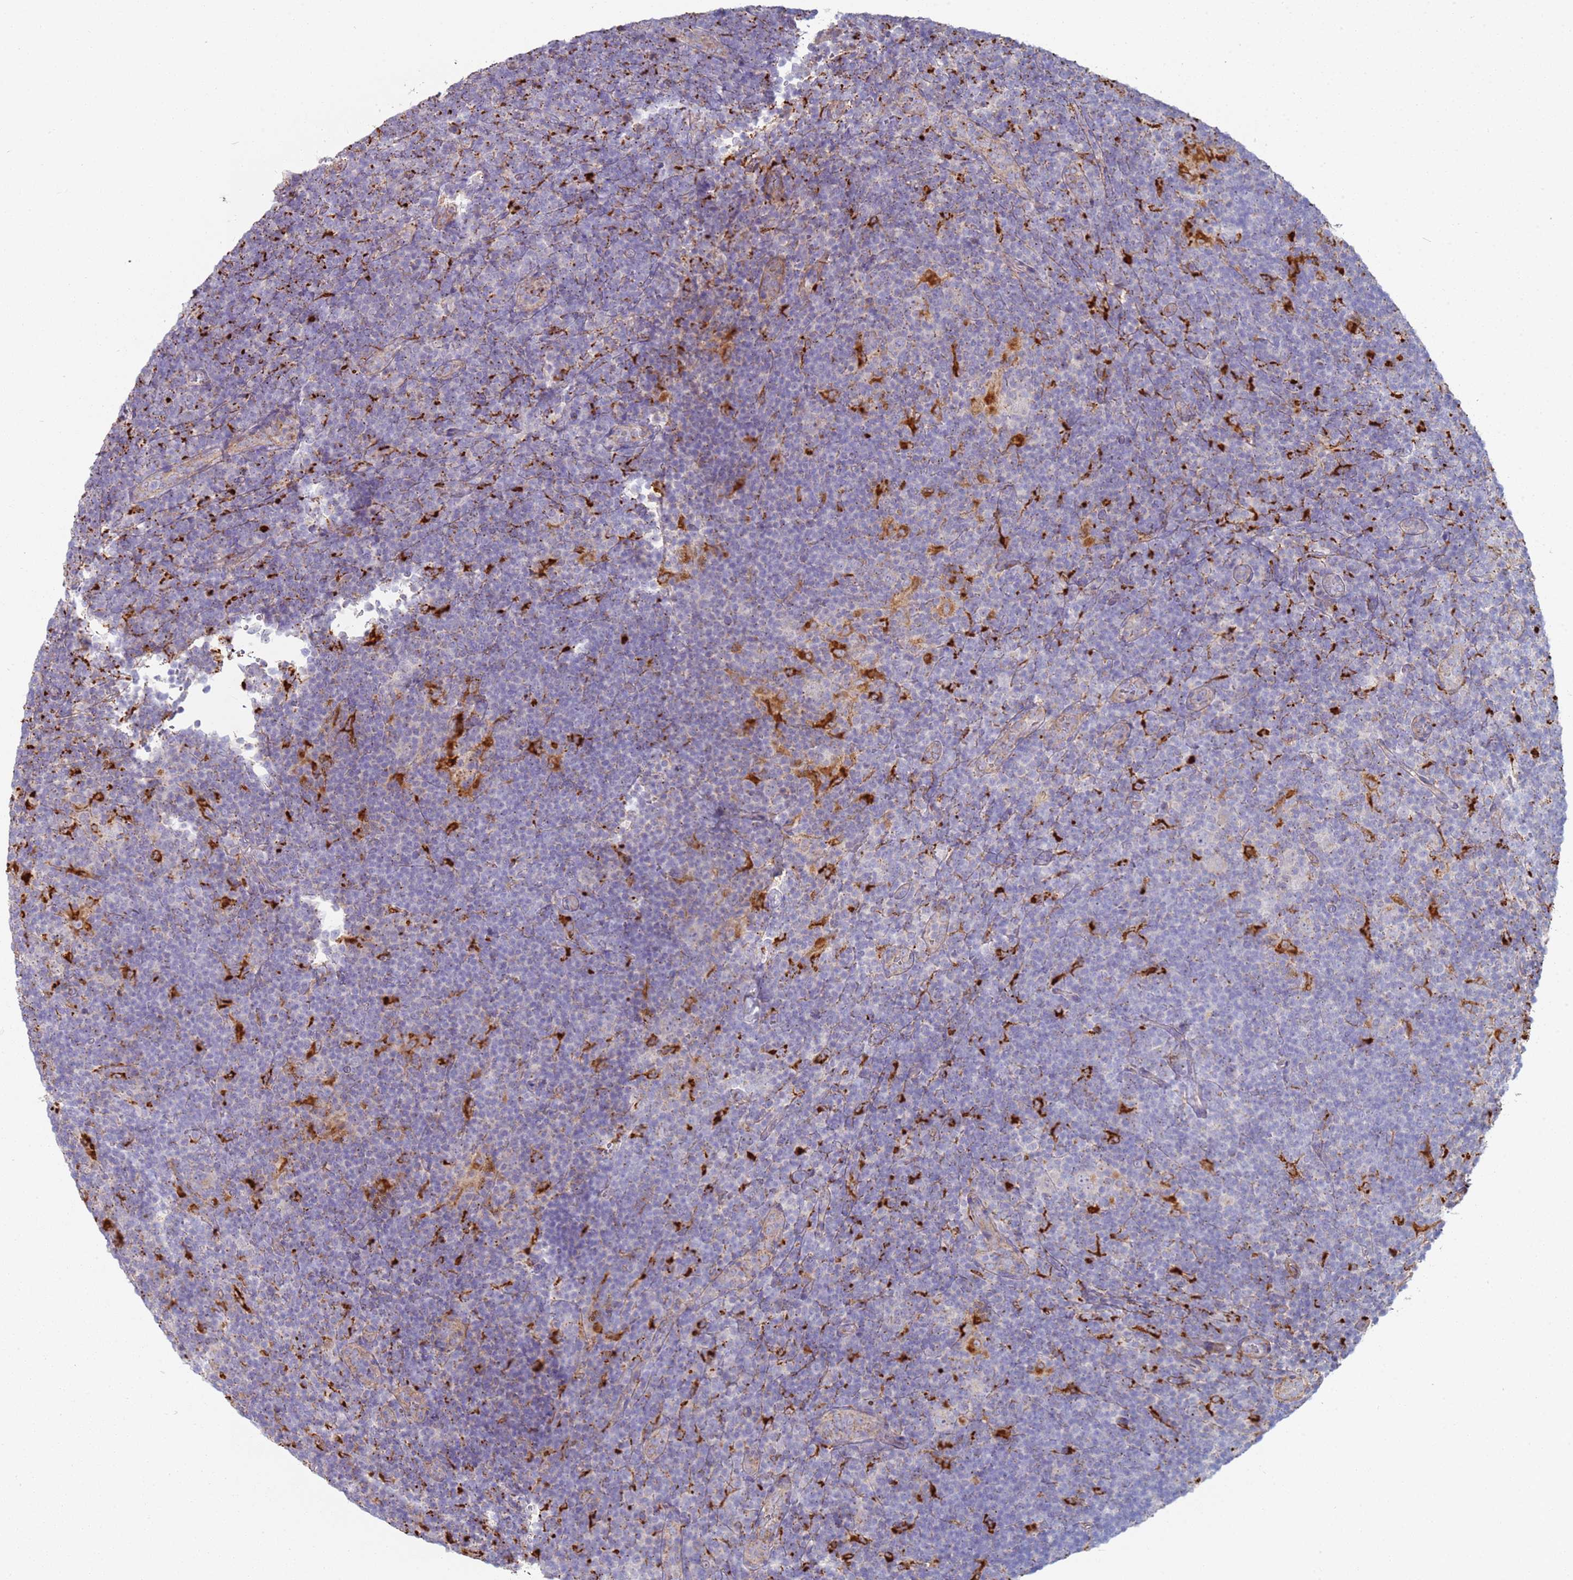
{"staining": {"intensity": "negative", "quantity": "none", "location": "none"}, "tissue": "lymphoma", "cell_type": "Tumor cells", "image_type": "cancer", "snomed": [{"axis": "morphology", "description": "Hodgkin's disease, NOS"}, {"axis": "topography", "description": "Lymph node"}], "caption": "Immunohistochemistry micrograph of neoplastic tissue: human Hodgkin's disease stained with DAB (3,3'-diaminobenzidine) demonstrates no significant protein staining in tumor cells.", "gene": "TMEM229B", "patient": {"sex": "female", "age": 57}}